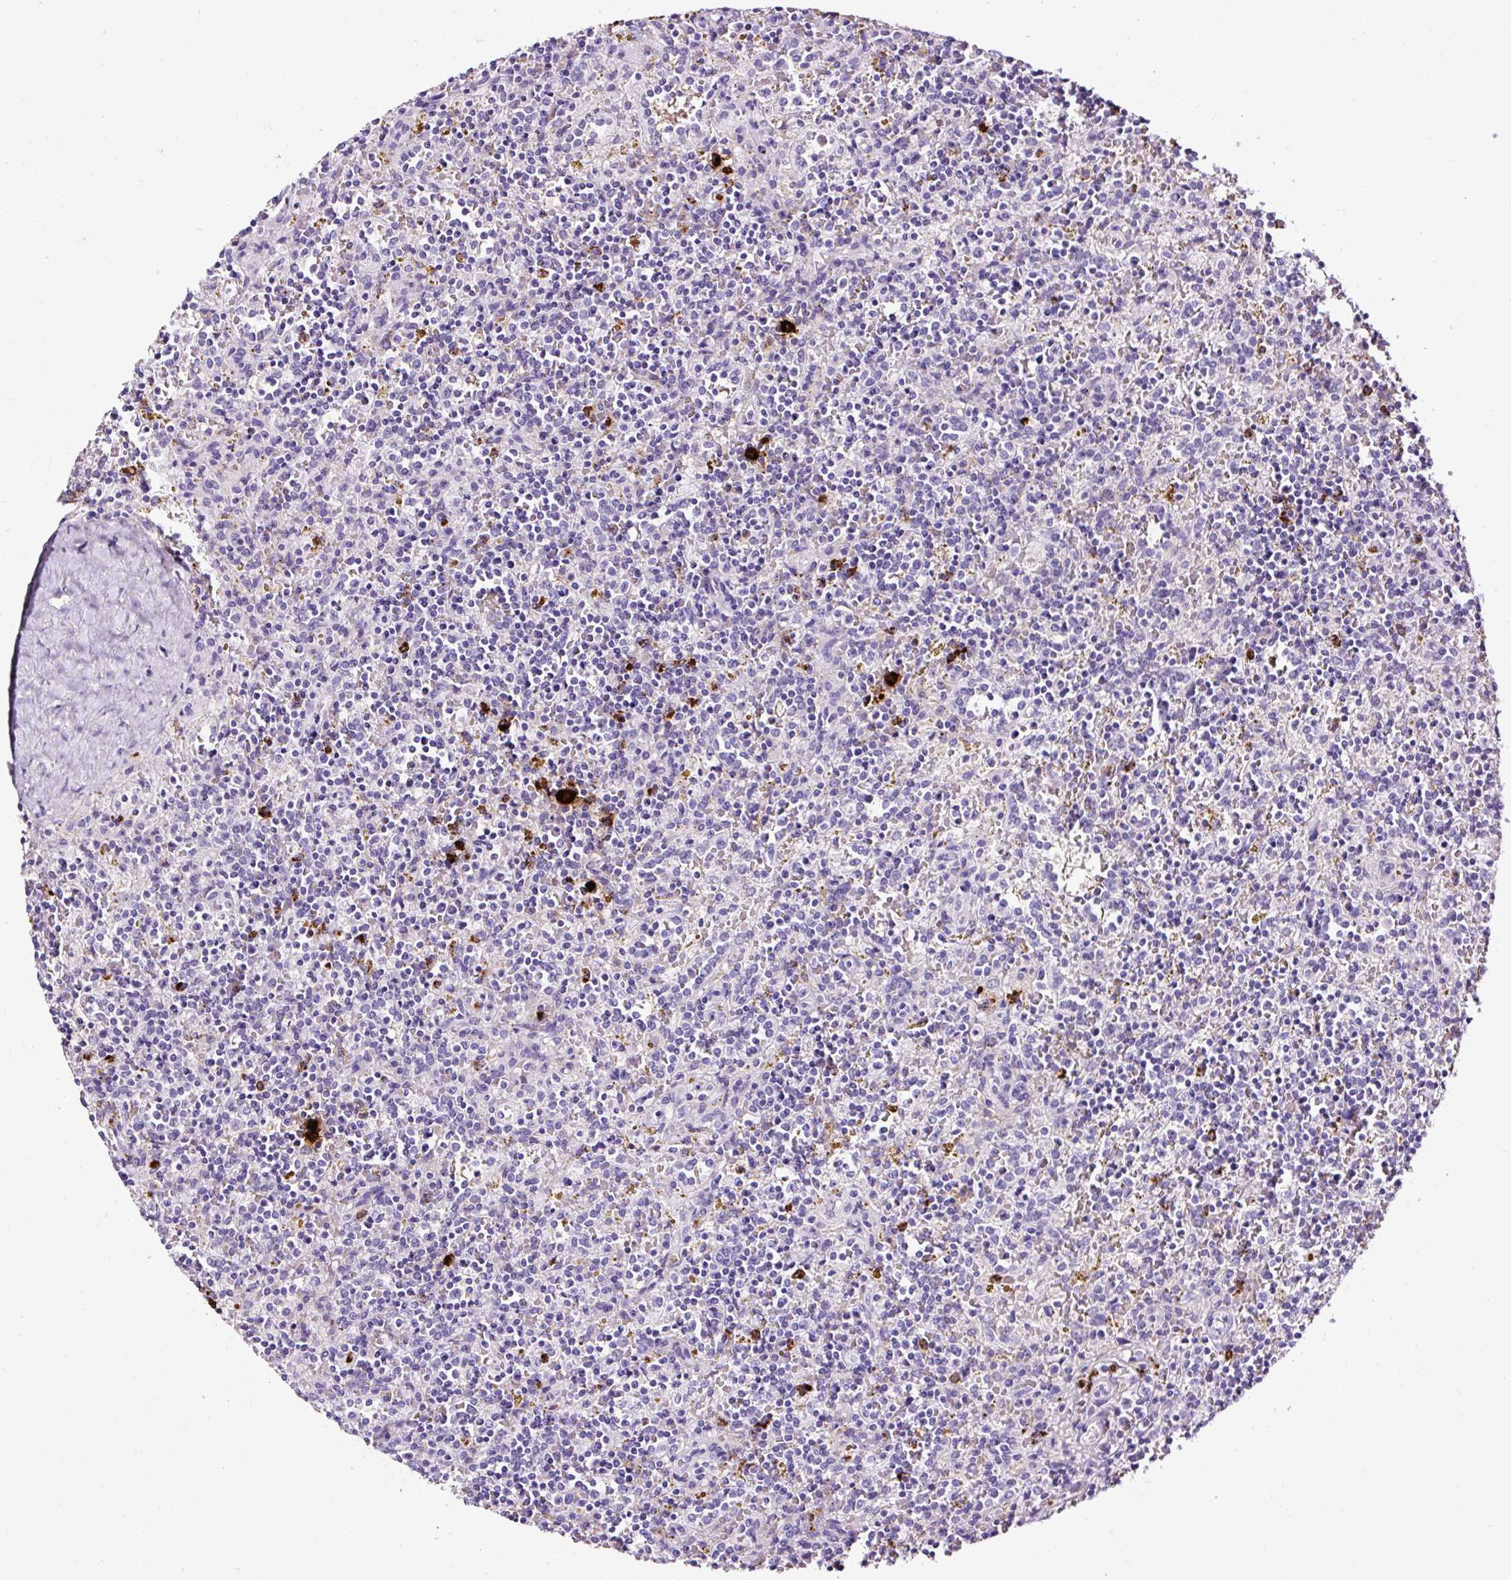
{"staining": {"intensity": "negative", "quantity": "none", "location": "none"}, "tissue": "lymphoma", "cell_type": "Tumor cells", "image_type": "cancer", "snomed": [{"axis": "morphology", "description": "Malignant lymphoma, non-Hodgkin's type, Low grade"}, {"axis": "topography", "description": "Spleen"}], "caption": "The immunohistochemistry (IHC) histopathology image has no significant staining in tumor cells of lymphoma tissue.", "gene": "SLC7A8", "patient": {"sex": "male", "age": 67}}